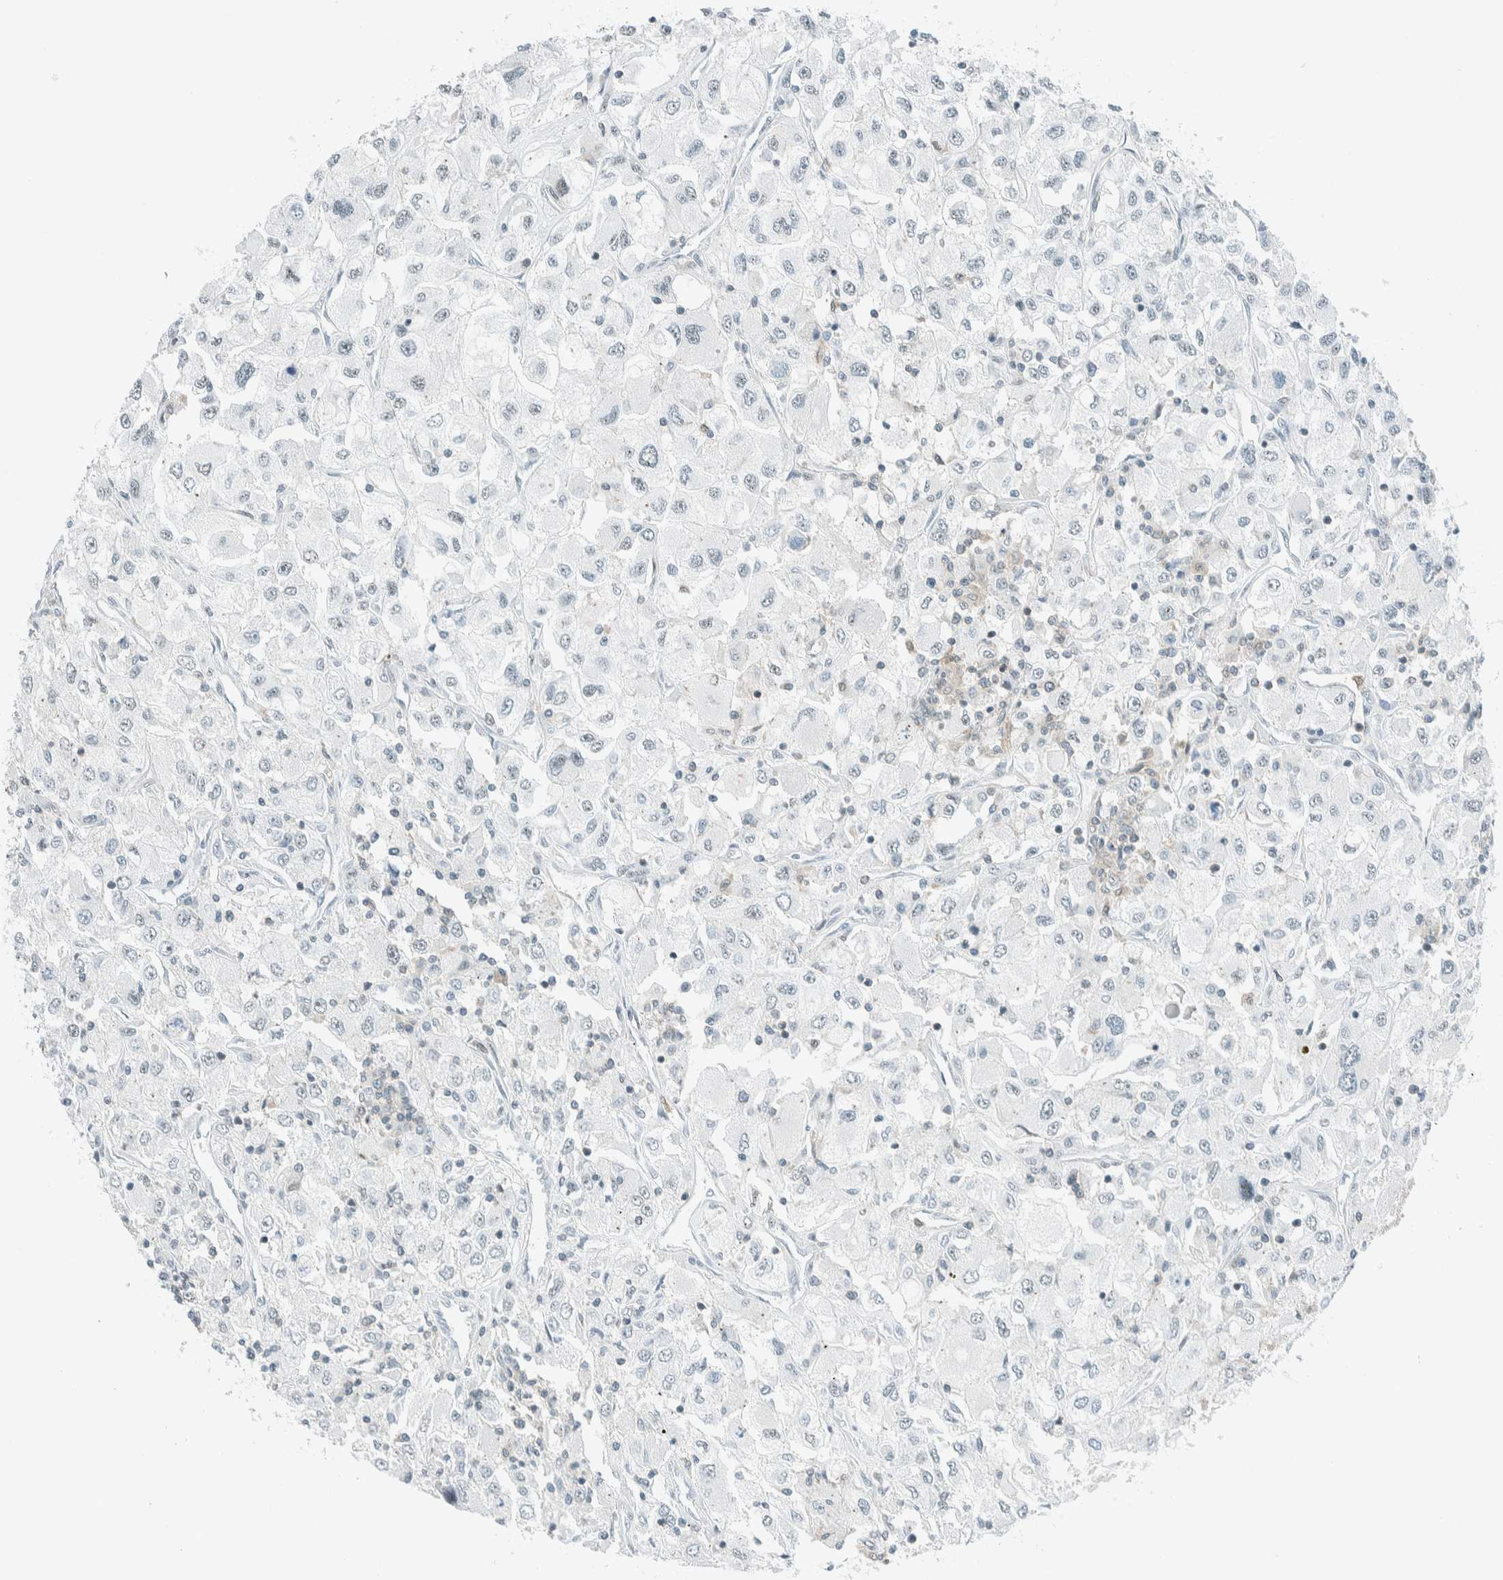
{"staining": {"intensity": "negative", "quantity": "none", "location": "none"}, "tissue": "renal cancer", "cell_type": "Tumor cells", "image_type": "cancer", "snomed": [{"axis": "morphology", "description": "Adenocarcinoma, NOS"}, {"axis": "topography", "description": "Kidney"}], "caption": "Immunohistochemistry (IHC) photomicrograph of neoplastic tissue: renal cancer stained with DAB (3,3'-diaminobenzidine) shows no significant protein staining in tumor cells.", "gene": "CYSRT1", "patient": {"sex": "female", "age": 52}}